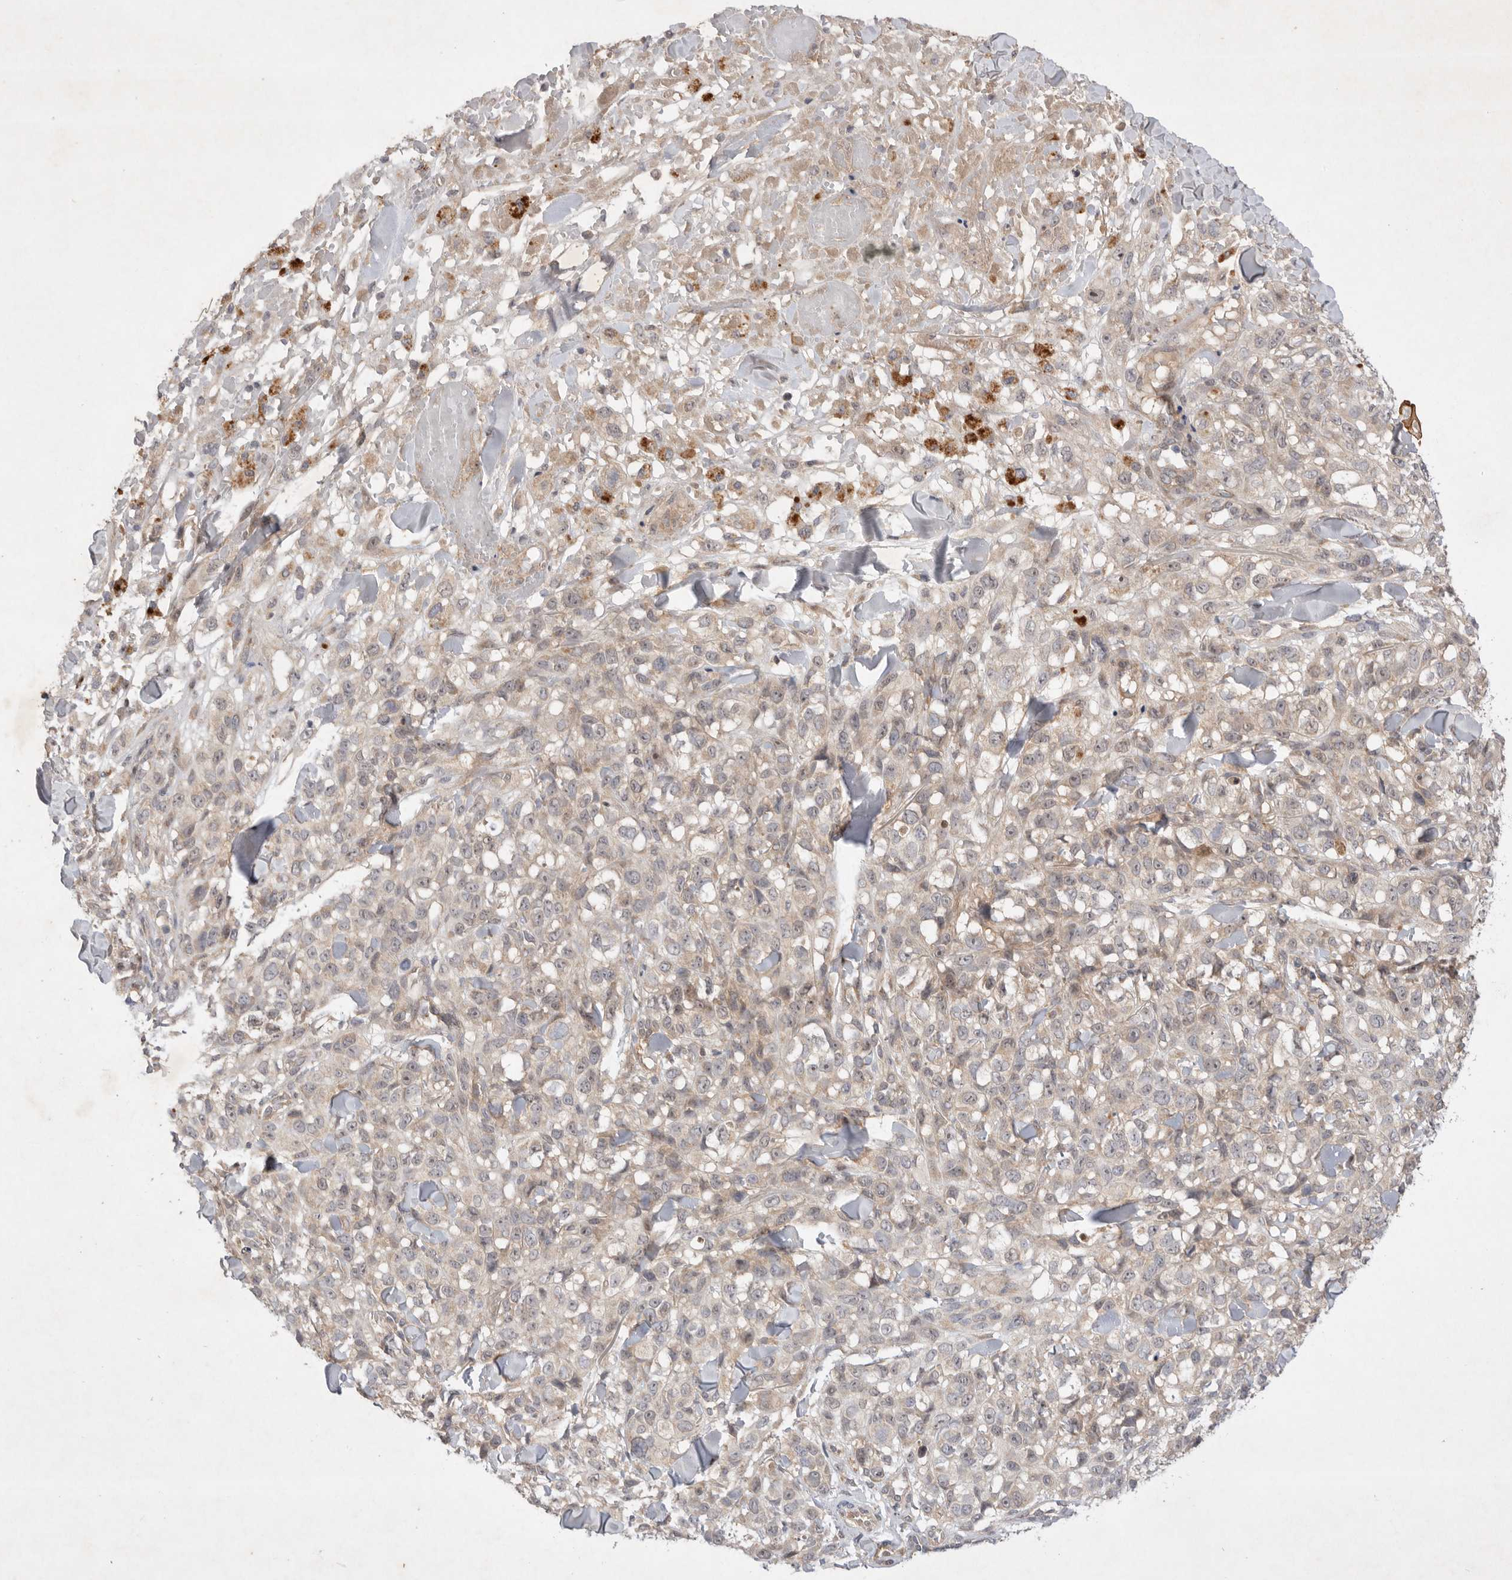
{"staining": {"intensity": "weak", "quantity": "<25%", "location": "cytoplasmic/membranous"}, "tissue": "melanoma", "cell_type": "Tumor cells", "image_type": "cancer", "snomed": [{"axis": "morphology", "description": "Malignant melanoma, Metastatic site"}, {"axis": "topography", "description": "Skin"}], "caption": "Immunohistochemistry (IHC) histopathology image of neoplastic tissue: human malignant melanoma (metastatic site) stained with DAB reveals no significant protein staining in tumor cells. The staining is performed using DAB (3,3'-diaminobenzidine) brown chromogen with nuclei counter-stained in using hematoxylin.", "gene": "PTPDC1", "patient": {"sex": "female", "age": 72}}